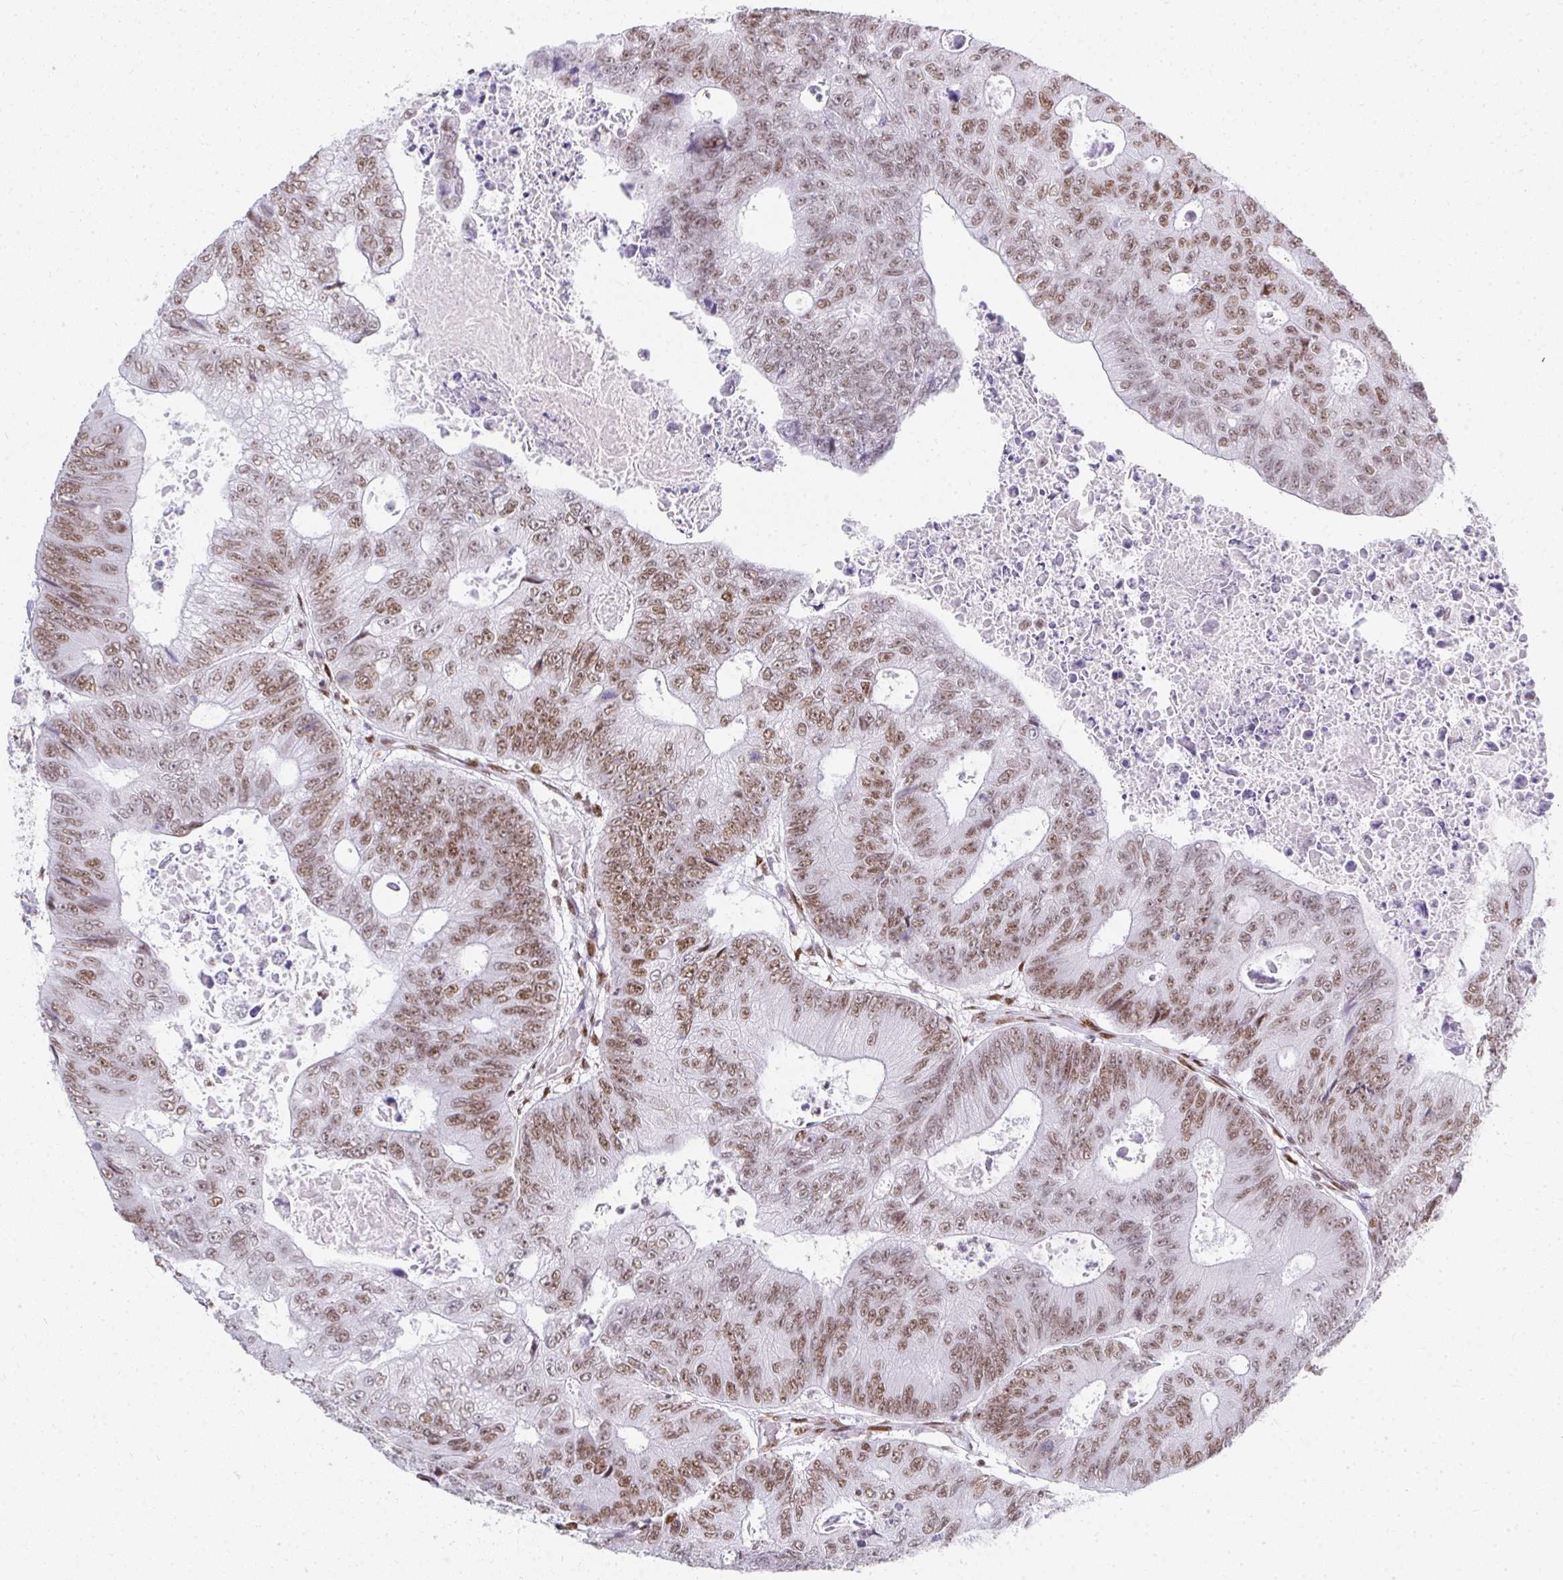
{"staining": {"intensity": "moderate", "quantity": ">75%", "location": "nuclear"}, "tissue": "colorectal cancer", "cell_type": "Tumor cells", "image_type": "cancer", "snomed": [{"axis": "morphology", "description": "Adenocarcinoma, NOS"}, {"axis": "topography", "description": "Colon"}], "caption": "A brown stain shows moderate nuclear expression of a protein in human adenocarcinoma (colorectal) tumor cells. Using DAB (brown) and hematoxylin (blue) stains, captured at high magnification using brightfield microscopy.", "gene": "CREBBP", "patient": {"sex": "female", "age": 48}}